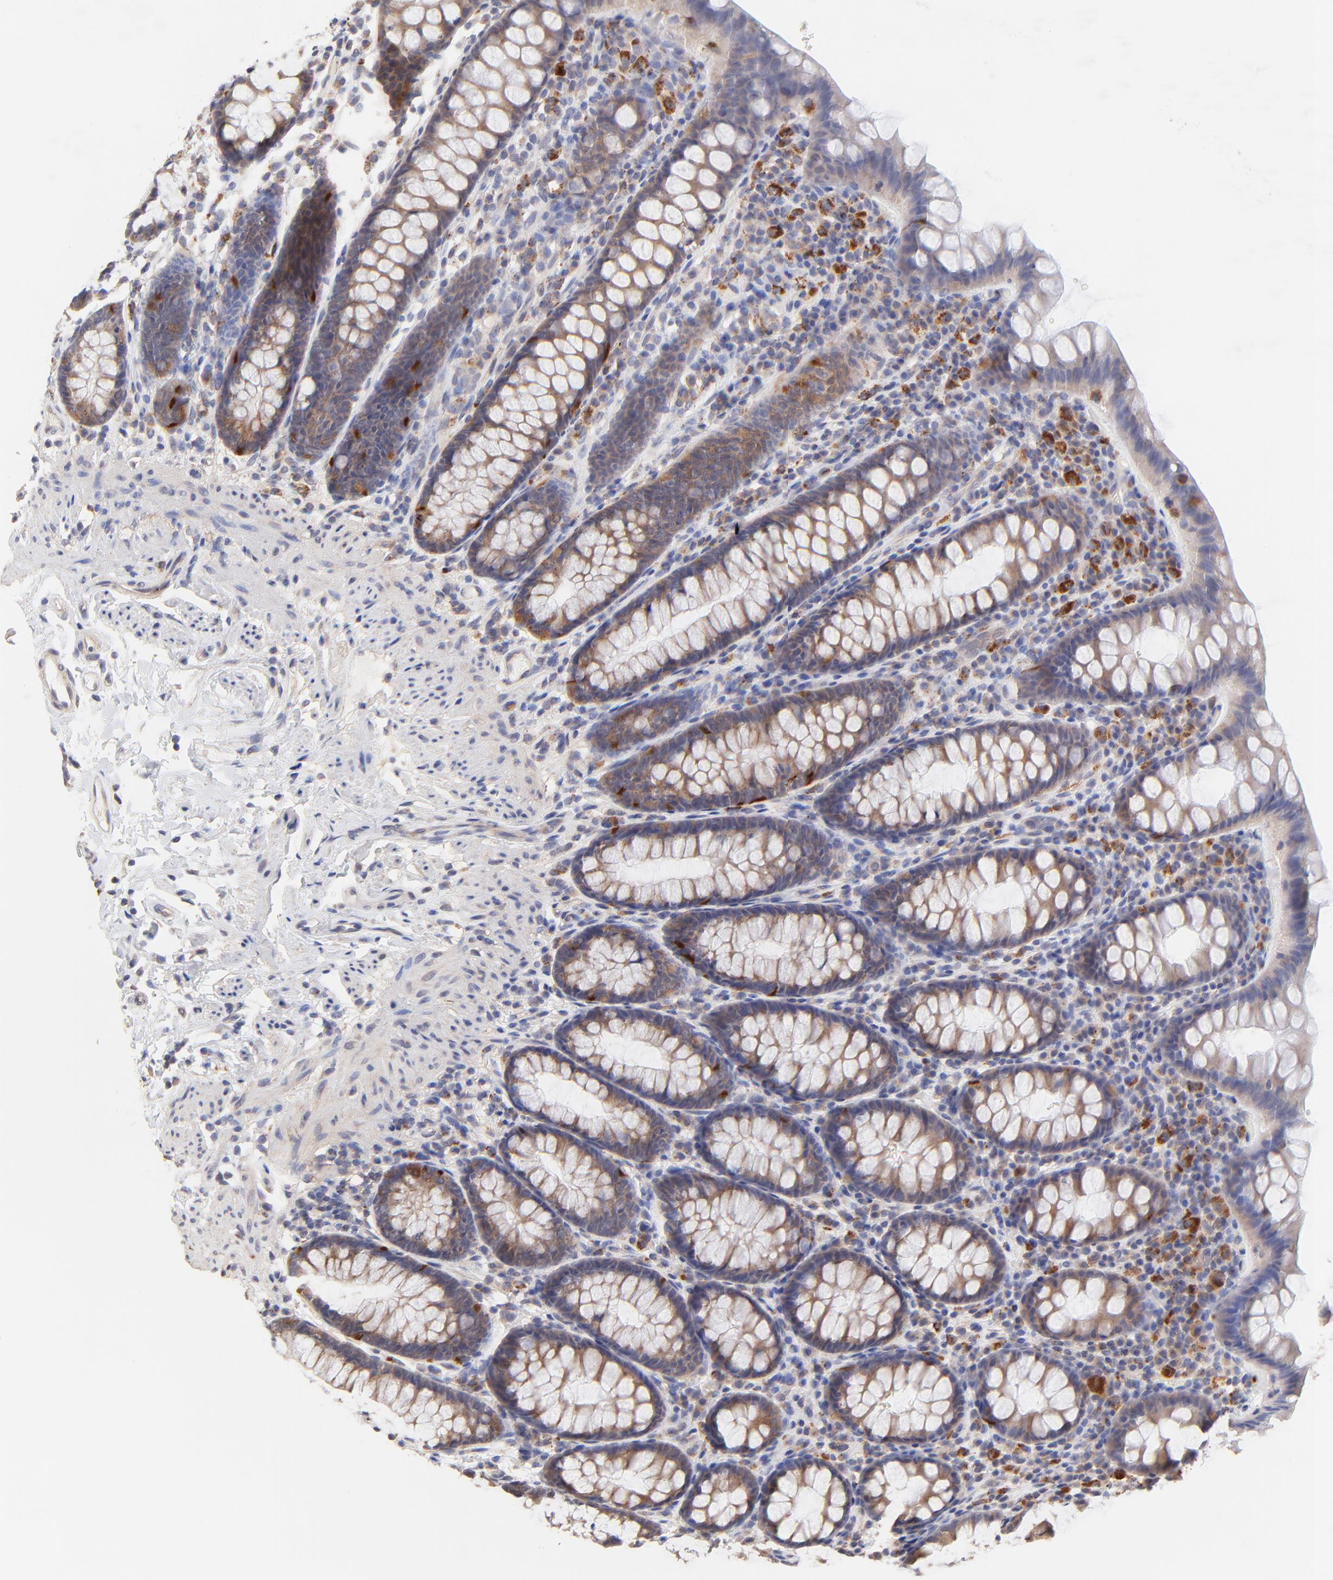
{"staining": {"intensity": "moderate", "quantity": ">75%", "location": "cytoplasmic/membranous"}, "tissue": "rectum", "cell_type": "Glandular cells", "image_type": "normal", "snomed": [{"axis": "morphology", "description": "Normal tissue, NOS"}, {"axis": "topography", "description": "Rectum"}], "caption": "Moderate cytoplasmic/membranous staining is seen in approximately >75% of glandular cells in unremarkable rectum. Immunohistochemistry (ihc) stains the protein in brown and the nuclei are stained blue.", "gene": "PDE4B", "patient": {"sex": "male", "age": 92}}